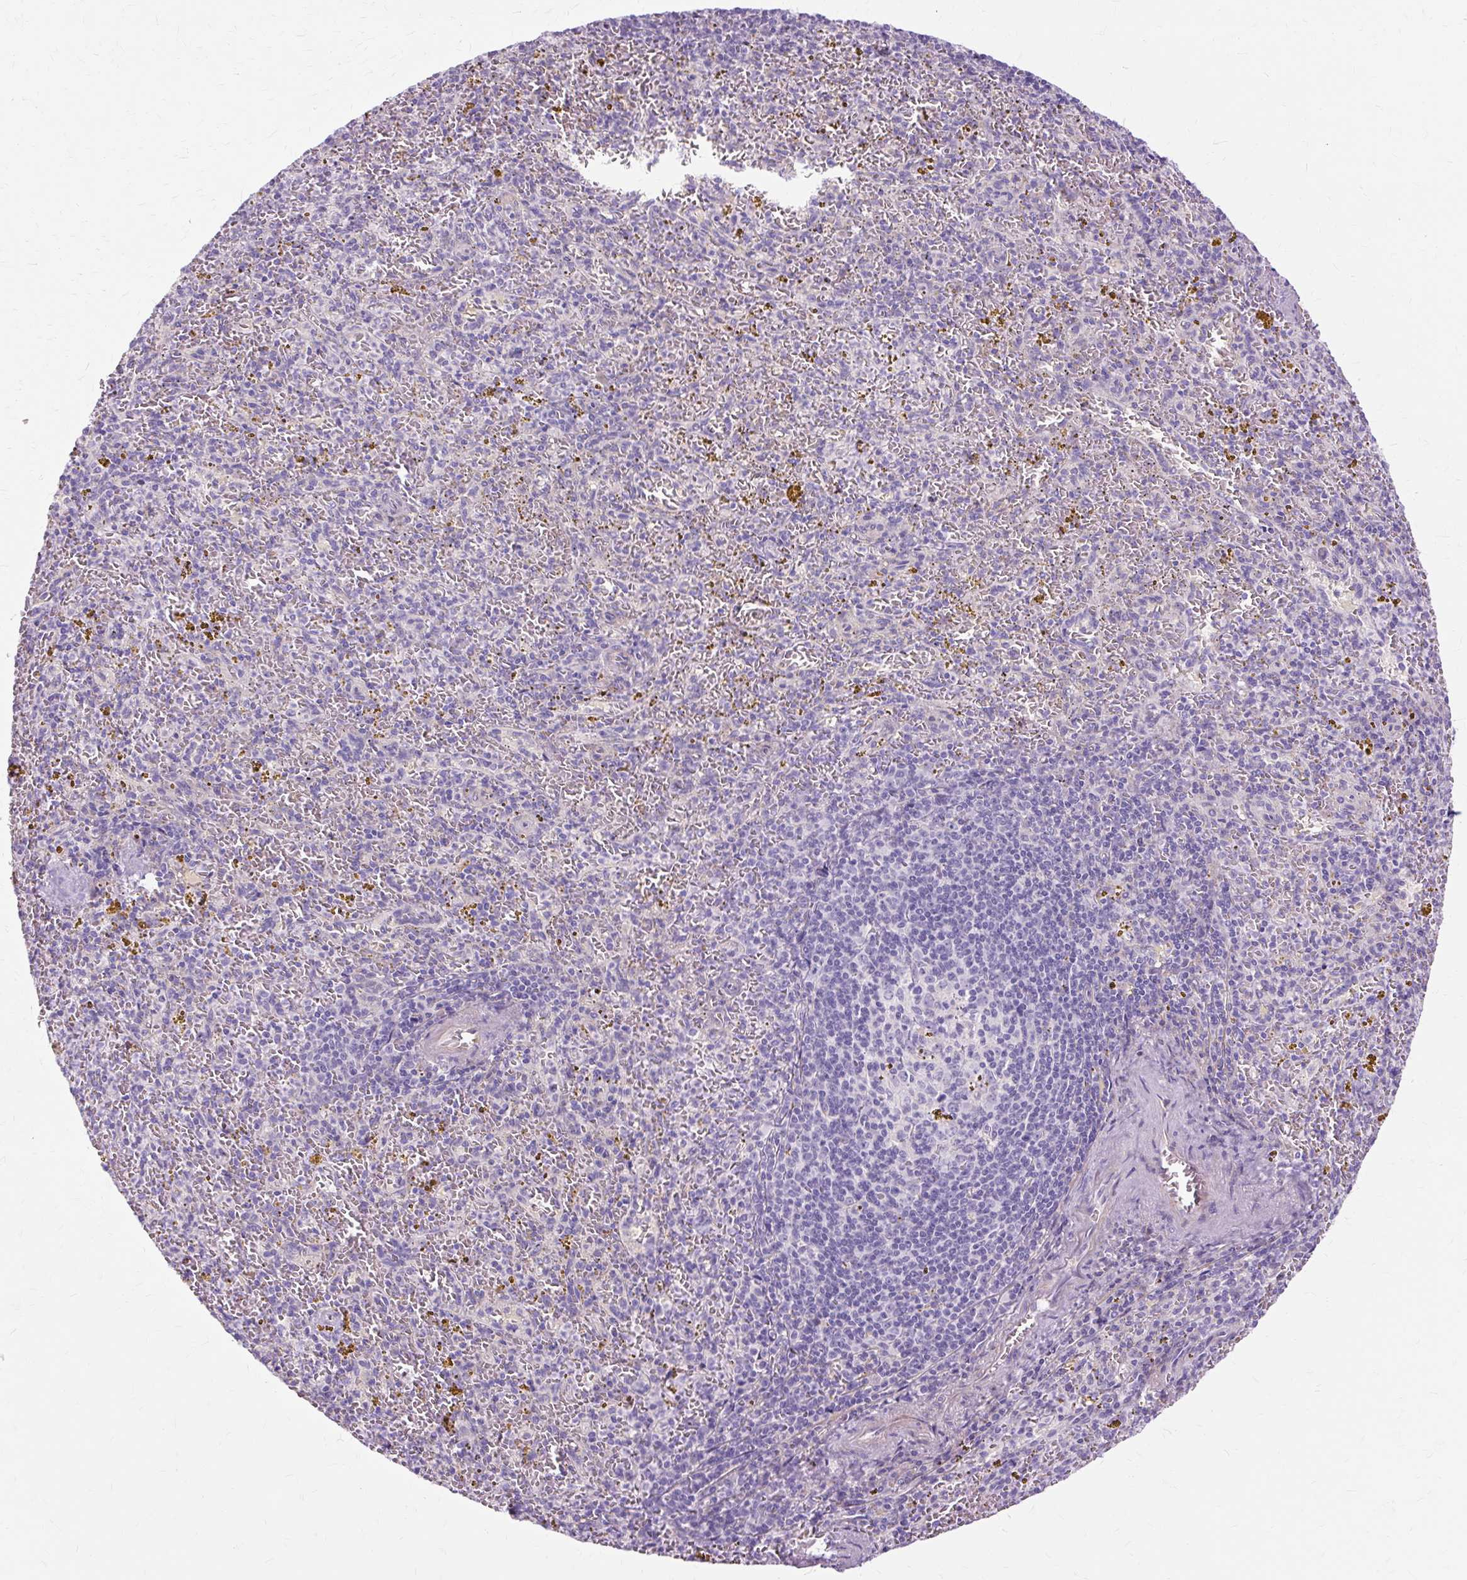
{"staining": {"intensity": "negative", "quantity": "none", "location": "none"}, "tissue": "spleen", "cell_type": "Cells in red pulp", "image_type": "normal", "snomed": [{"axis": "morphology", "description": "Normal tissue, NOS"}, {"axis": "topography", "description": "Spleen"}], "caption": "DAB (3,3'-diaminobenzidine) immunohistochemical staining of unremarkable spleen reveals no significant expression in cells in red pulp.", "gene": "DCTN4", "patient": {"sex": "male", "age": 57}}